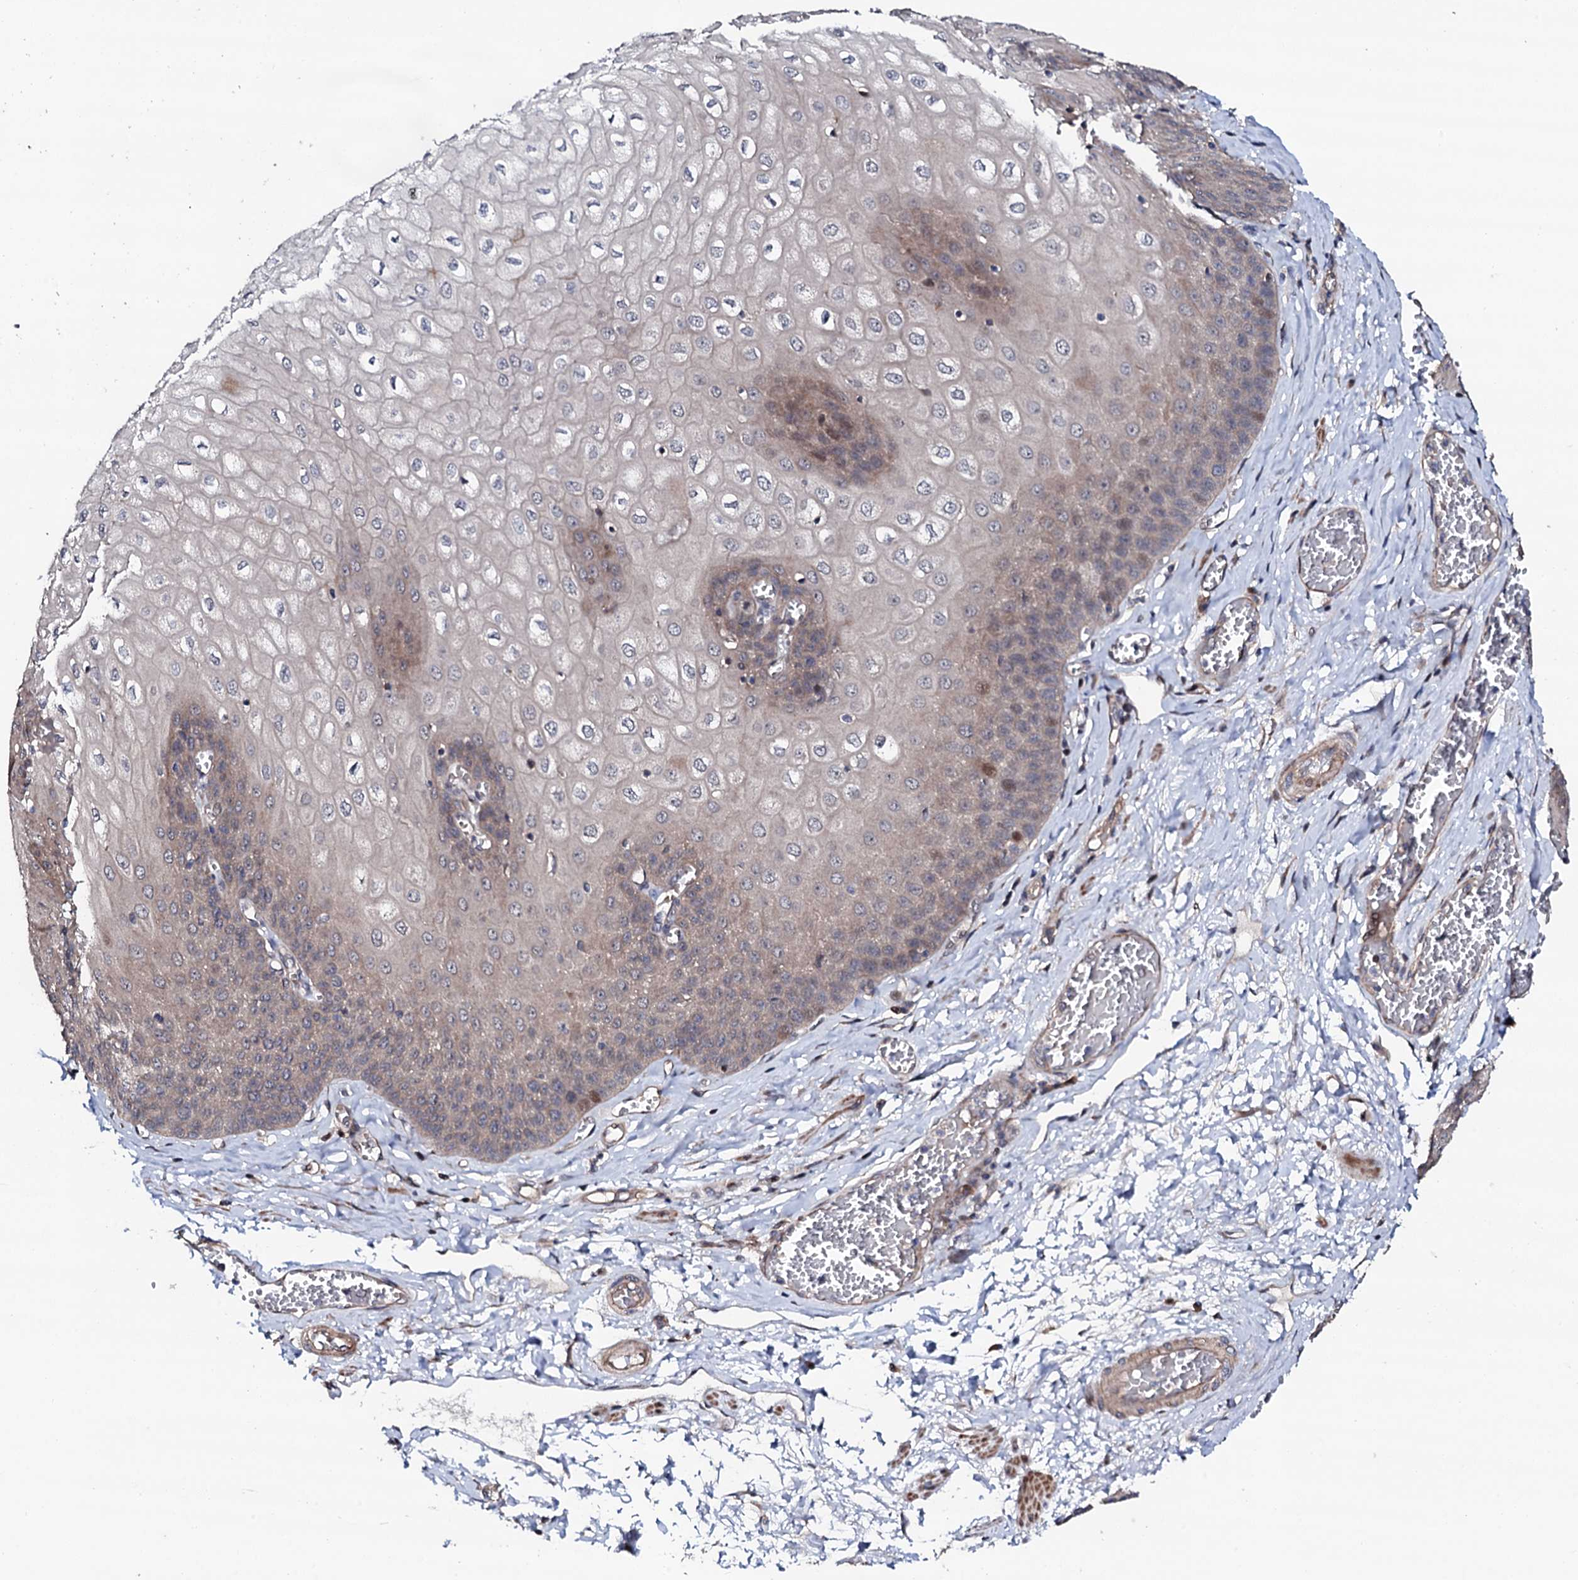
{"staining": {"intensity": "moderate", "quantity": "<25%", "location": "cytoplasmic/membranous,nuclear"}, "tissue": "esophagus", "cell_type": "Squamous epithelial cells", "image_type": "normal", "snomed": [{"axis": "morphology", "description": "Normal tissue, NOS"}, {"axis": "topography", "description": "Esophagus"}], "caption": "Brown immunohistochemical staining in normal human esophagus demonstrates moderate cytoplasmic/membranous,nuclear positivity in approximately <25% of squamous epithelial cells.", "gene": "CIAO2A", "patient": {"sex": "male", "age": 60}}